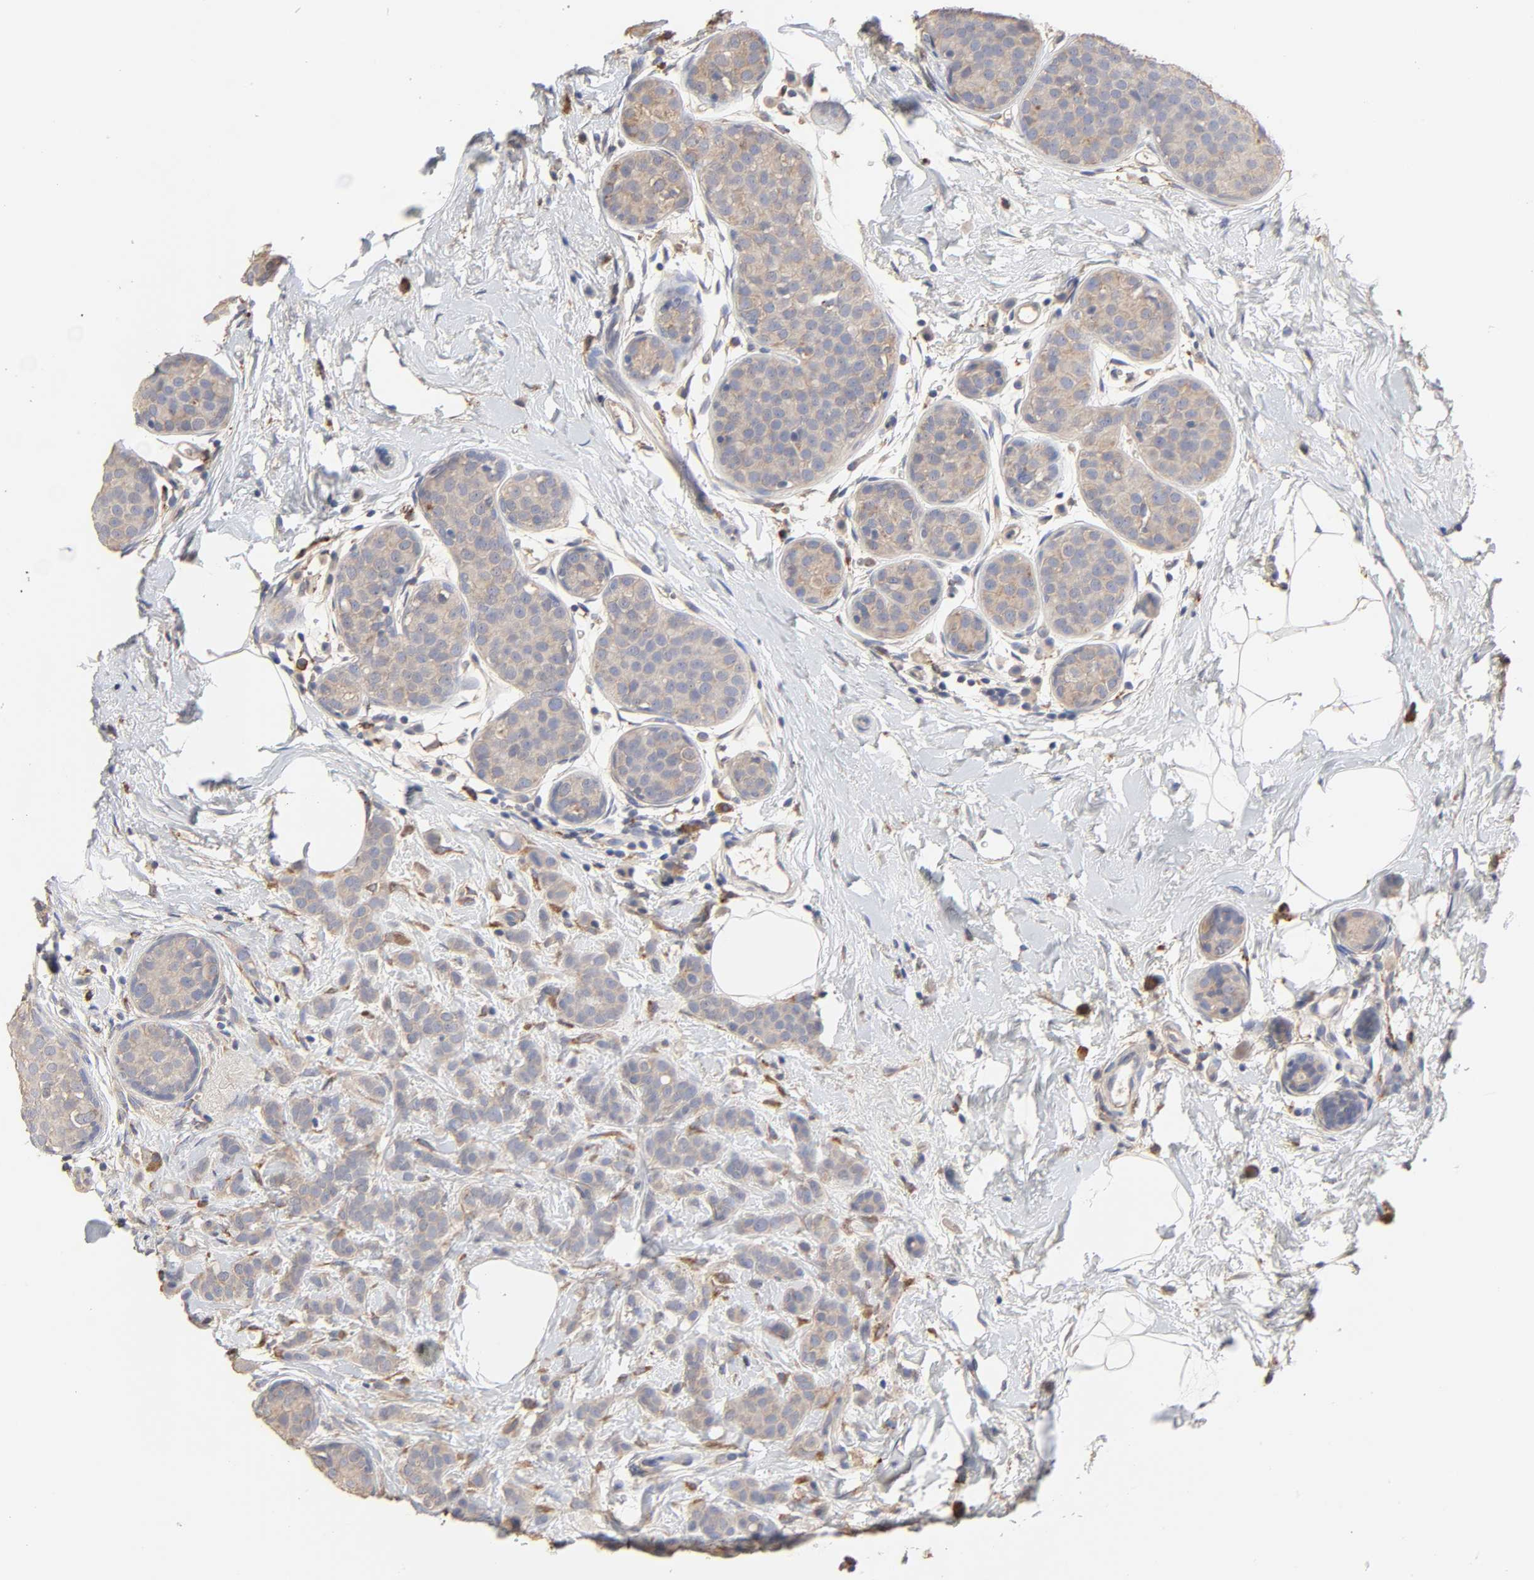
{"staining": {"intensity": "weak", "quantity": ">75%", "location": "cytoplasmic/membranous"}, "tissue": "breast cancer", "cell_type": "Tumor cells", "image_type": "cancer", "snomed": [{"axis": "morphology", "description": "Lobular carcinoma, in situ"}, {"axis": "morphology", "description": "Lobular carcinoma"}, {"axis": "topography", "description": "Breast"}], "caption": "Breast cancer stained with a brown dye demonstrates weak cytoplasmic/membranous positive staining in approximately >75% of tumor cells.", "gene": "EIF4G2", "patient": {"sex": "female", "age": 41}}